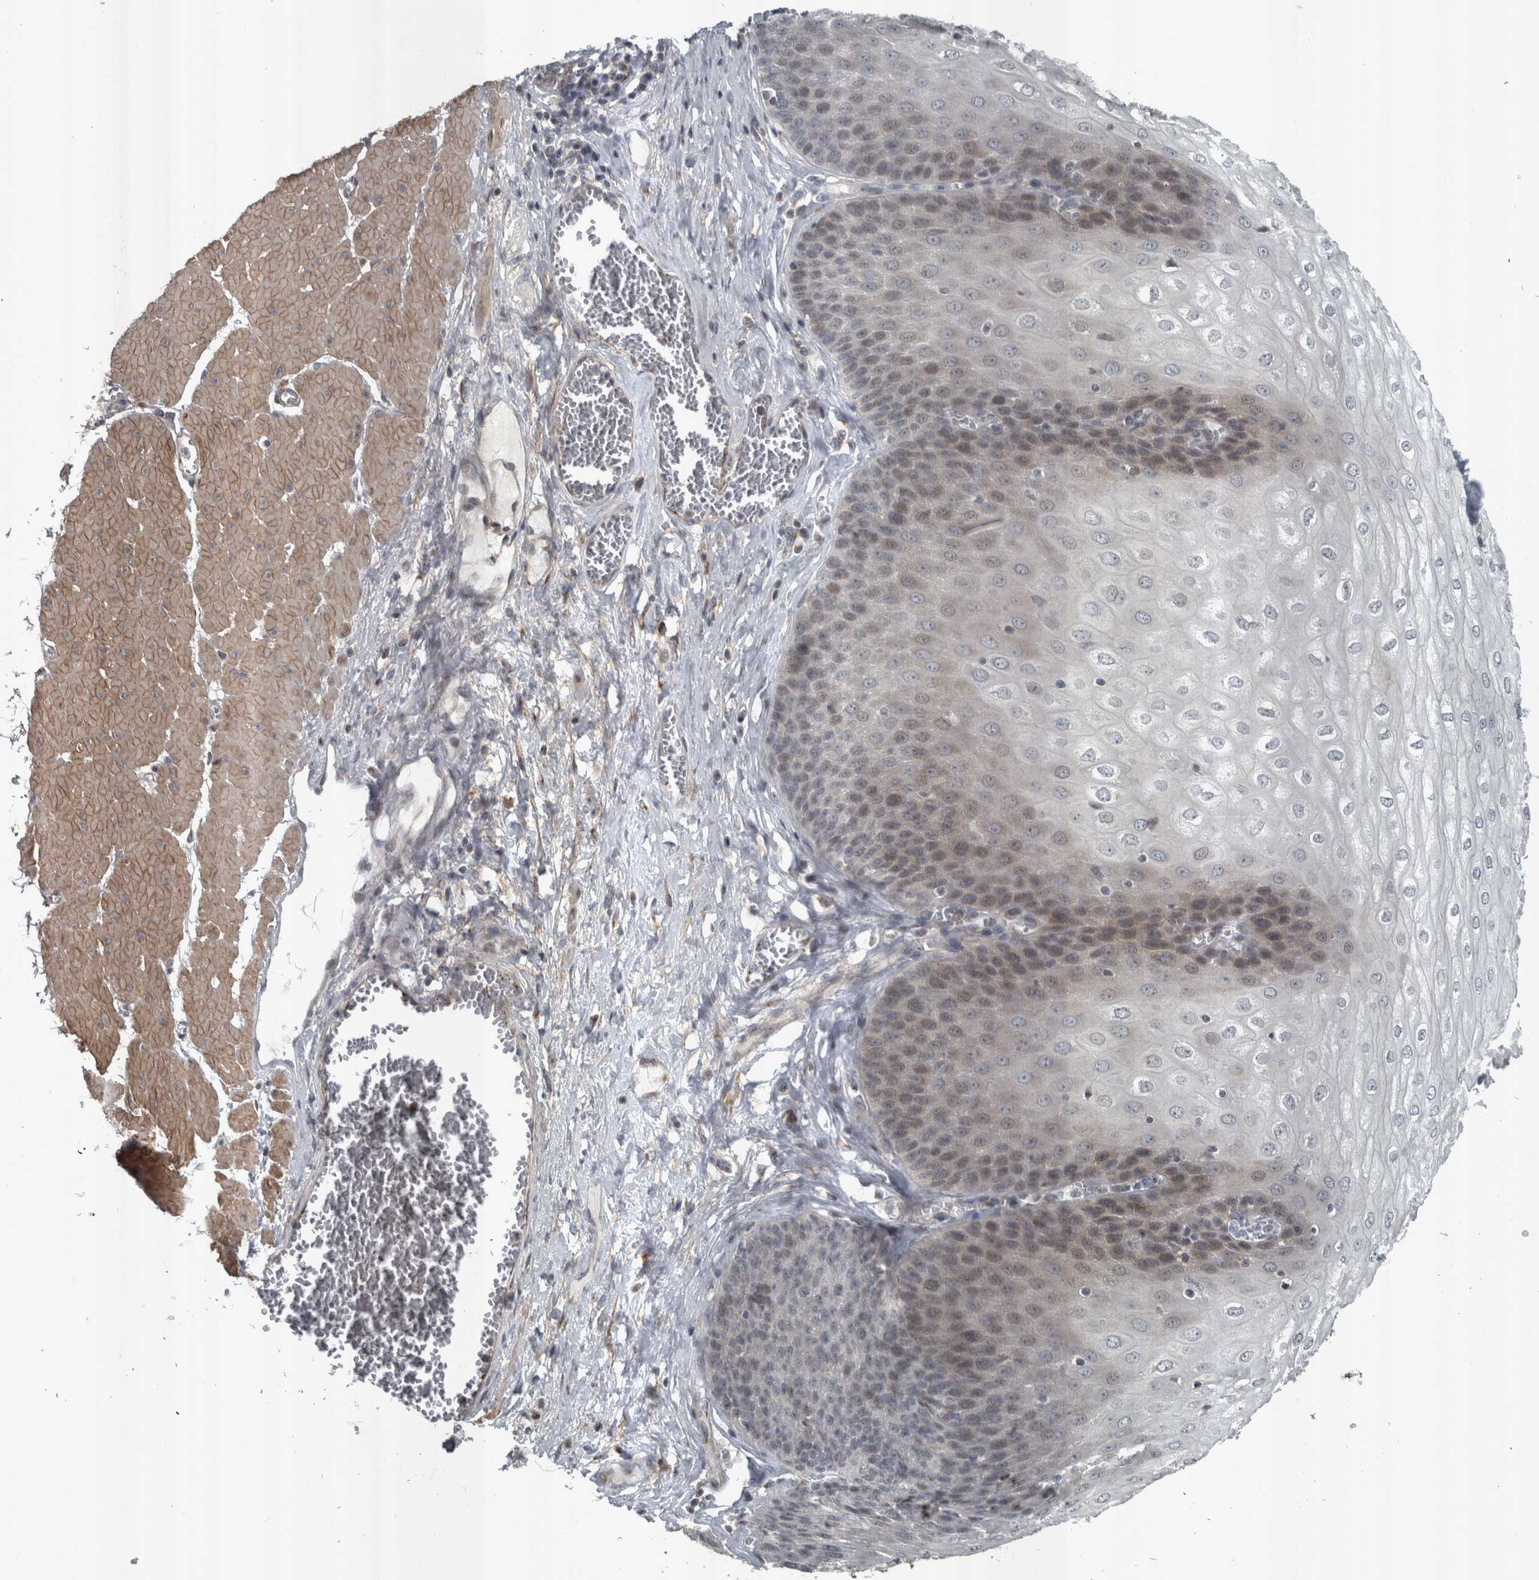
{"staining": {"intensity": "weak", "quantity": "25%-75%", "location": "cytoplasmic/membranous,nuclear"}, "tissue": "esophagus", "cell_type": "Squamous epithelial cells", "image_type": "normal", "snomed": [{"axis": "morphology", "description": "Normal tissue, NOS"}, {"axis": "topography", "description": "Esophagus"}], "caption": "Squamous epithelial cells display weak cytoplasmic/membranous,nuclear staining in approximately 25%-75% of cells in benign esophagus. (brown staining indicates protein expression, while blue staining denotes nuclei).", "gene": "ZNF345", "patient": {"sex": "male", "age": 60}}